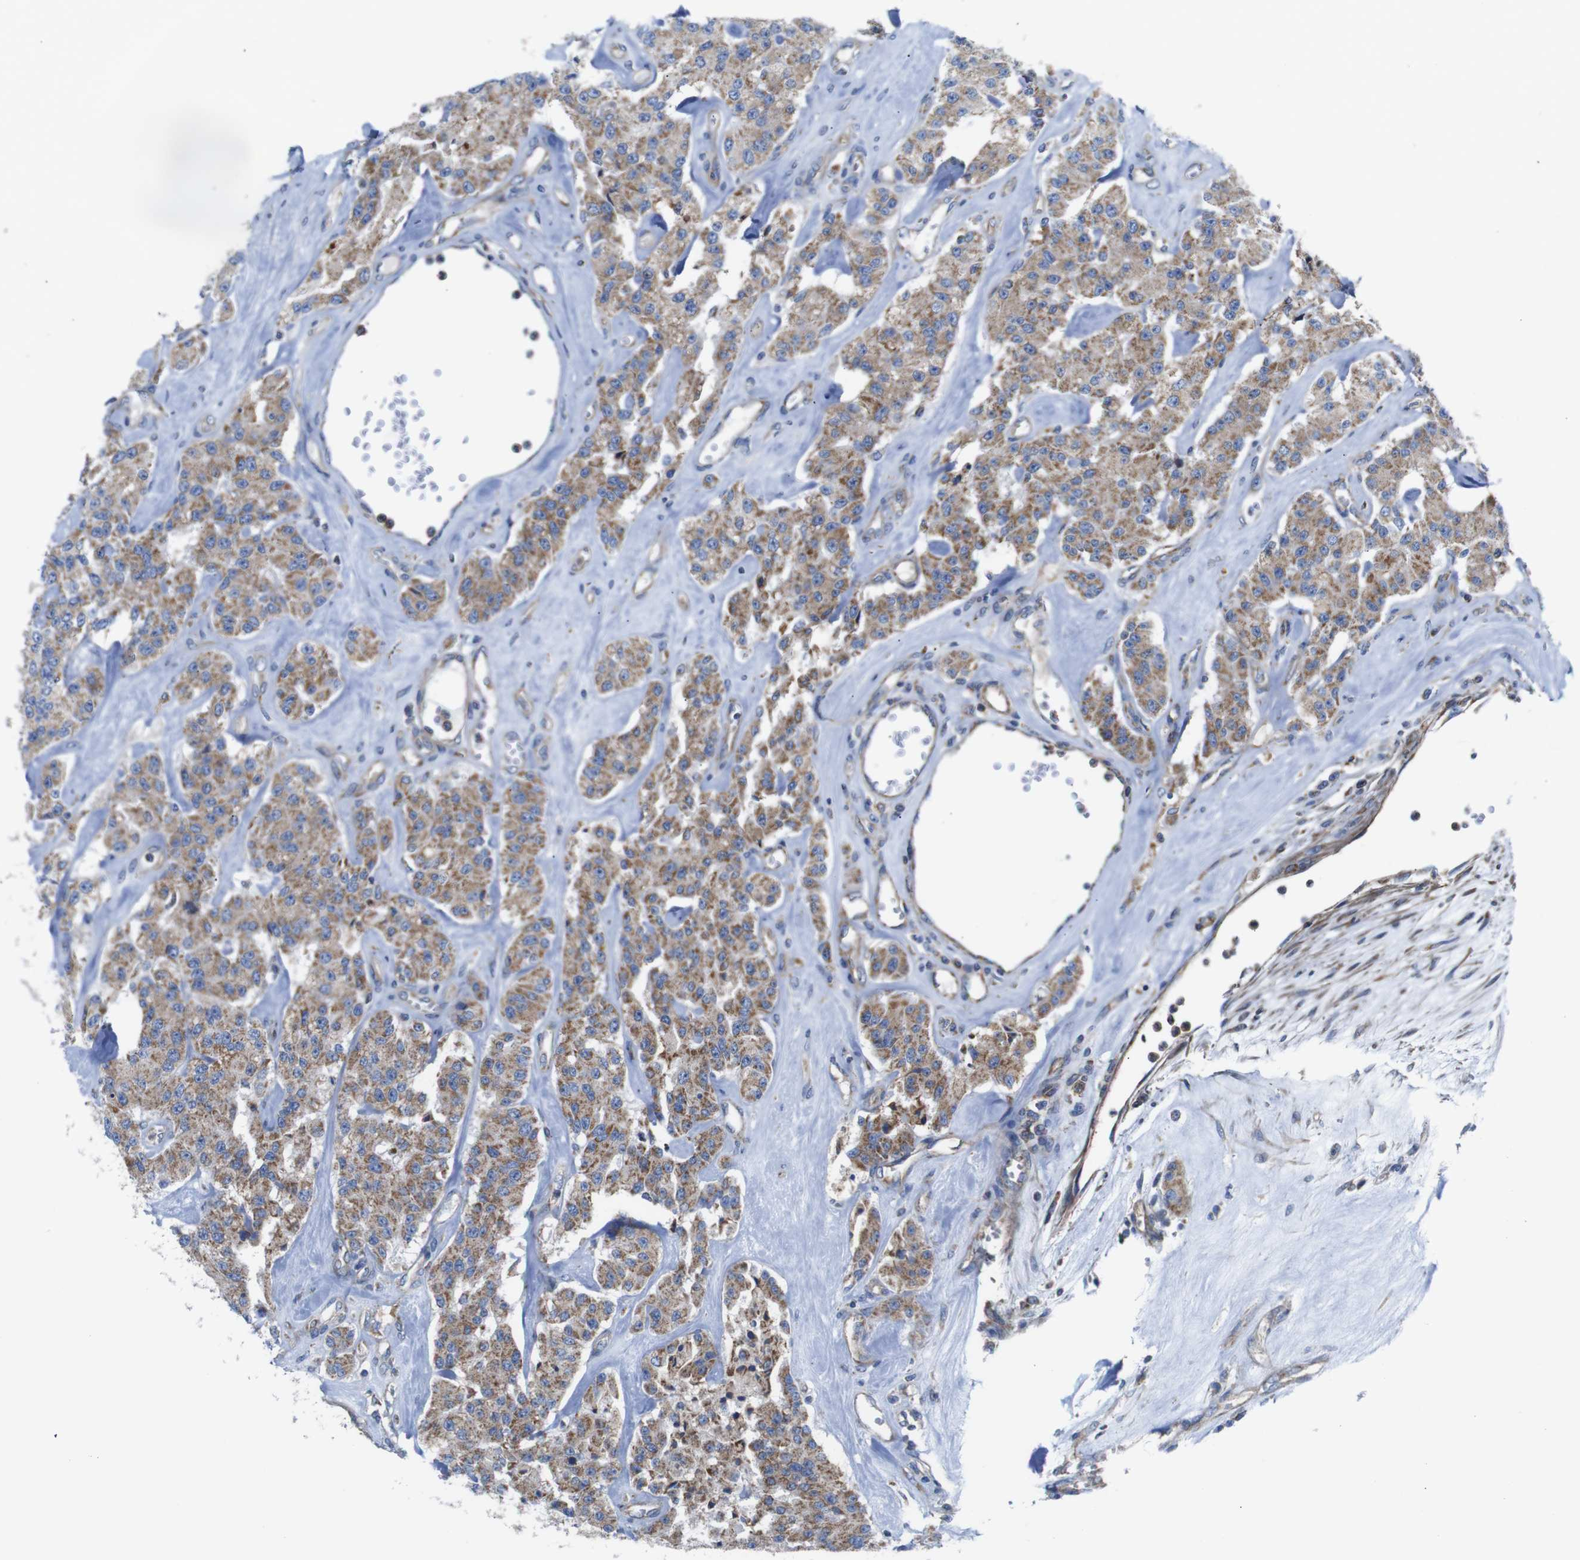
{"staining": {"intensity": "moderate", "quantity": ">75%", "location": "cytoplasmic/membranous"}, "tissue": "carcinoid", "cell_type": "Tumor cells", "image_type": "cancer", "snomed": [{"axis": "morphology", "description": "Carcinoid, malignant, NOS"}, {"axis": "topography", "description": "Pancreas"}], "caption": "Protein expression by immunohistochemistry displays moderate cytoplasmic/membranous positivity in about >75% of tumor cells in carcinoid.", "gene": "PDCD1LG2", "patient": {"sex": "male", "age": 41}}